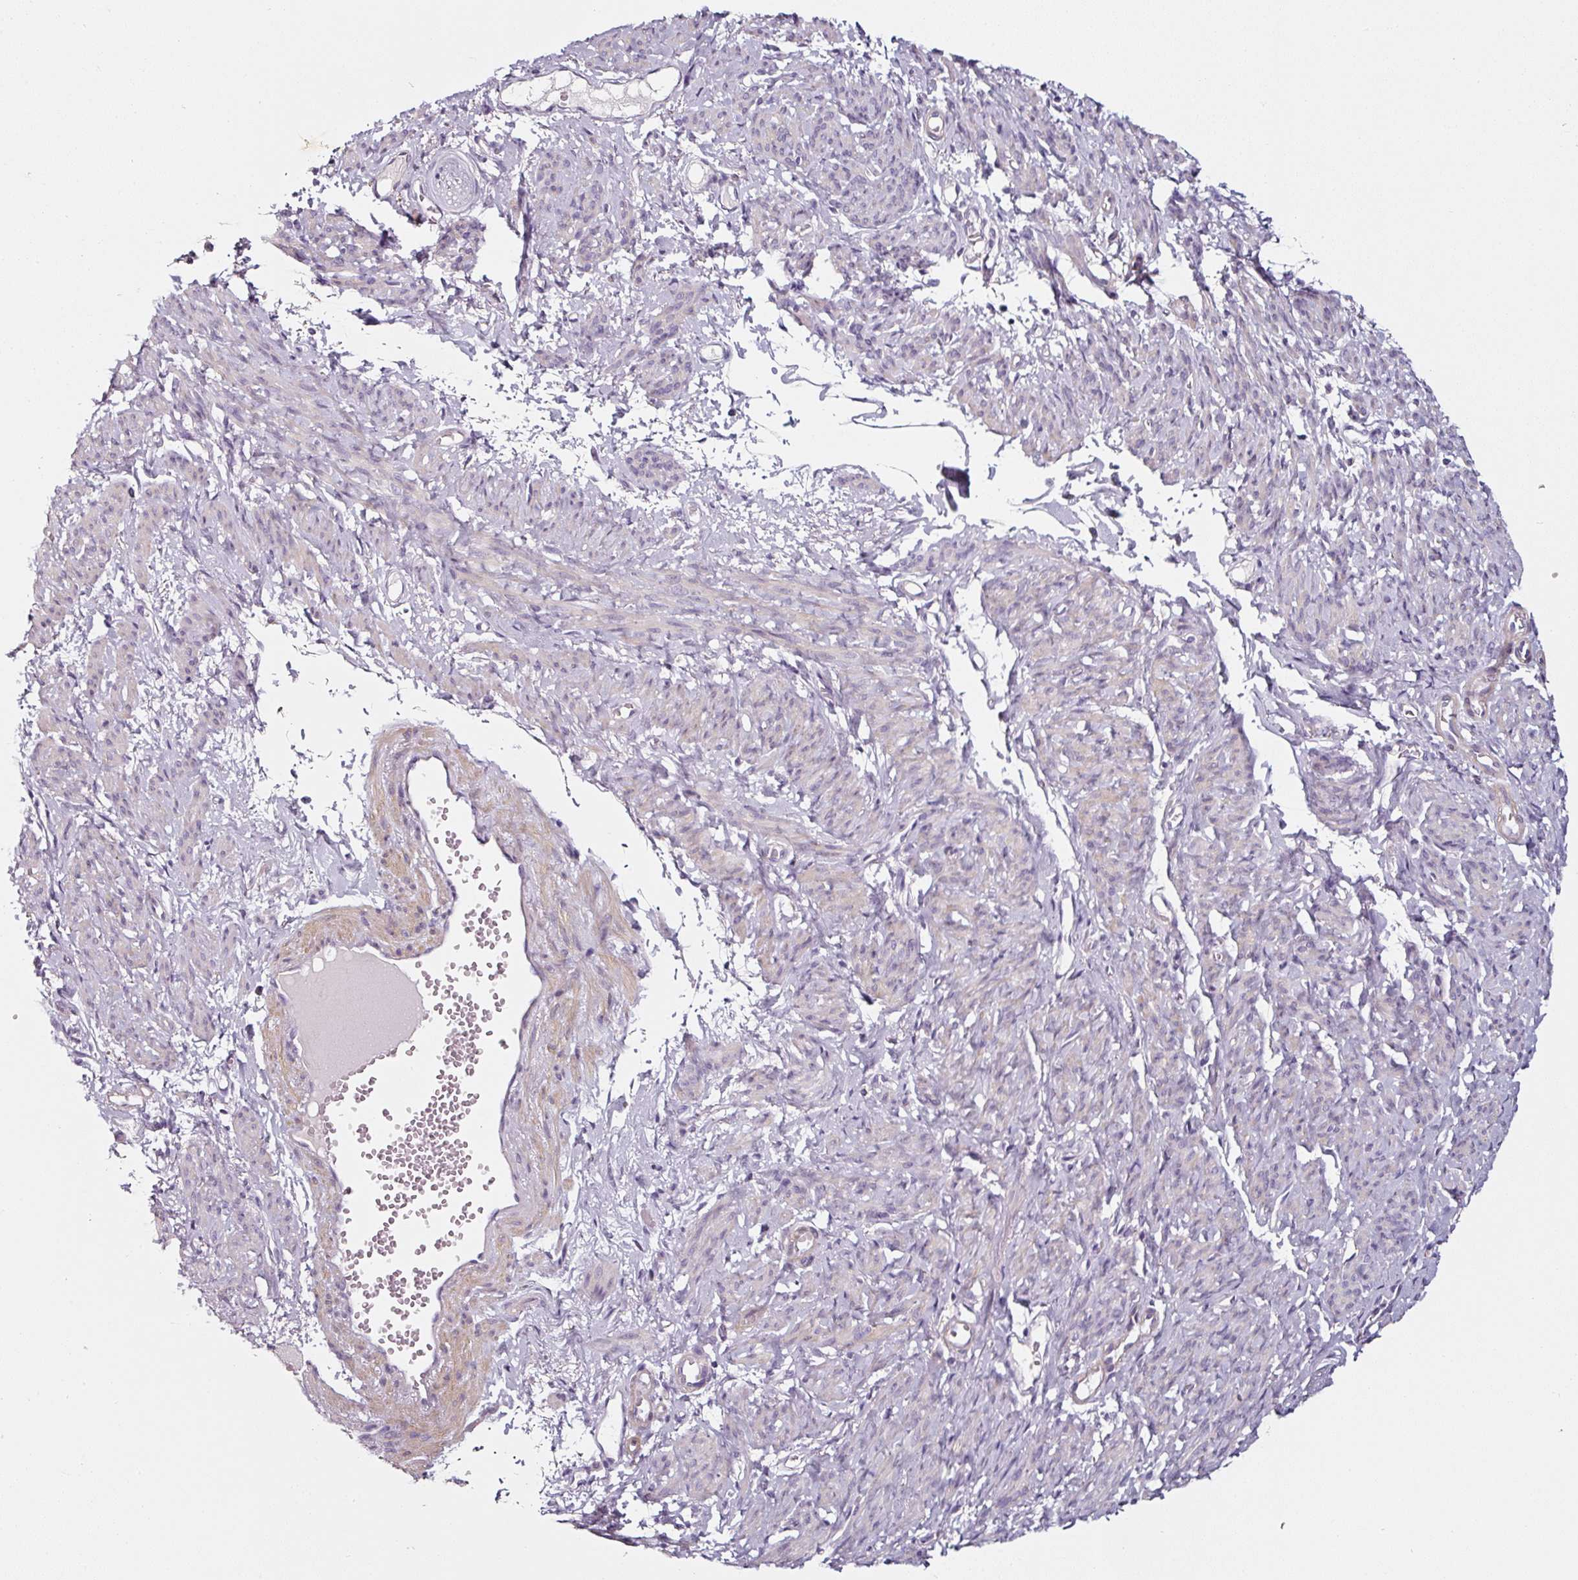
{"staining": {"intensity": "weak", "quantity": "25%-75%", "location": "cytoplasmic/membranous"}, "tissue": "smooth muscle", "cell_type": "Smooth muscle cells", "image_type": "normal", "snomed": [{"axis": "morphology", "description": "Normal tissue, NOS"}, {"axis": "topography", "description": "Smooth muscle"}], "caption": "Smooth muscle cells exhibit low levels of weak cytoplasmic/membranous expression in about 25%-75% of cells in normal human smooth muscle.", "gene": "CAP2", "patient": {"sex": "female", "age": 65}}